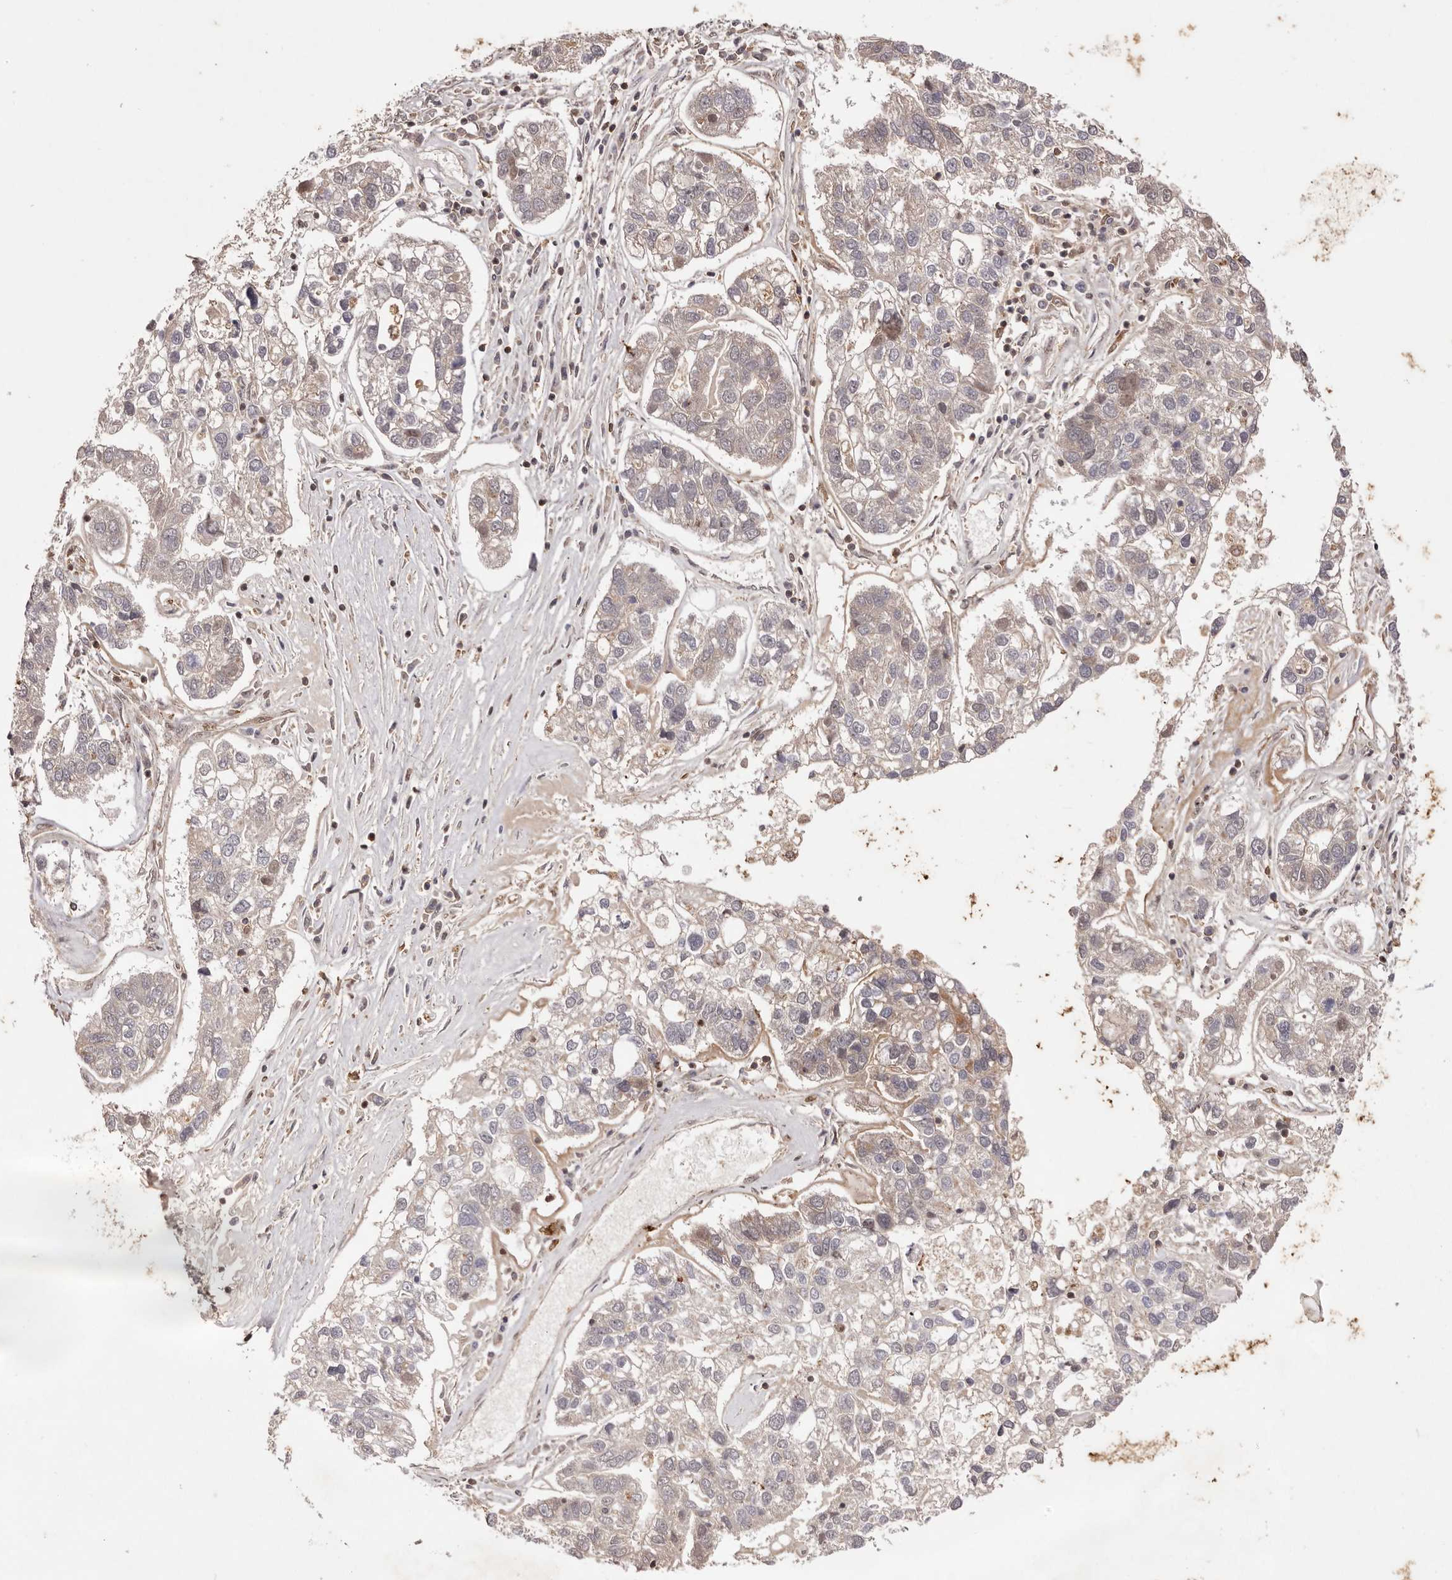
{"staining": {"intensity": "moderate", "quantity": "<25%", "location": "nuclear"}, "tissue": "pancreatic cancer", "cell_type": "Tumor cells", "image_type": "cancer", "snomed": [{"axis": "morphology", "description": "Adenocarcinoma, NOS"}, {"axis": "topography", "description": "Pancreas"}], "caption": "Immunohistochemical staining of human pancreatic adenocarcinoma exhibits moderate nuclear protein staining in about <25% of tumor cells. (Brightfield microscopy of DAB IHC at high magnification).", "gene": "FBXO5", "patient": {"sex": "female", "age": 61}}